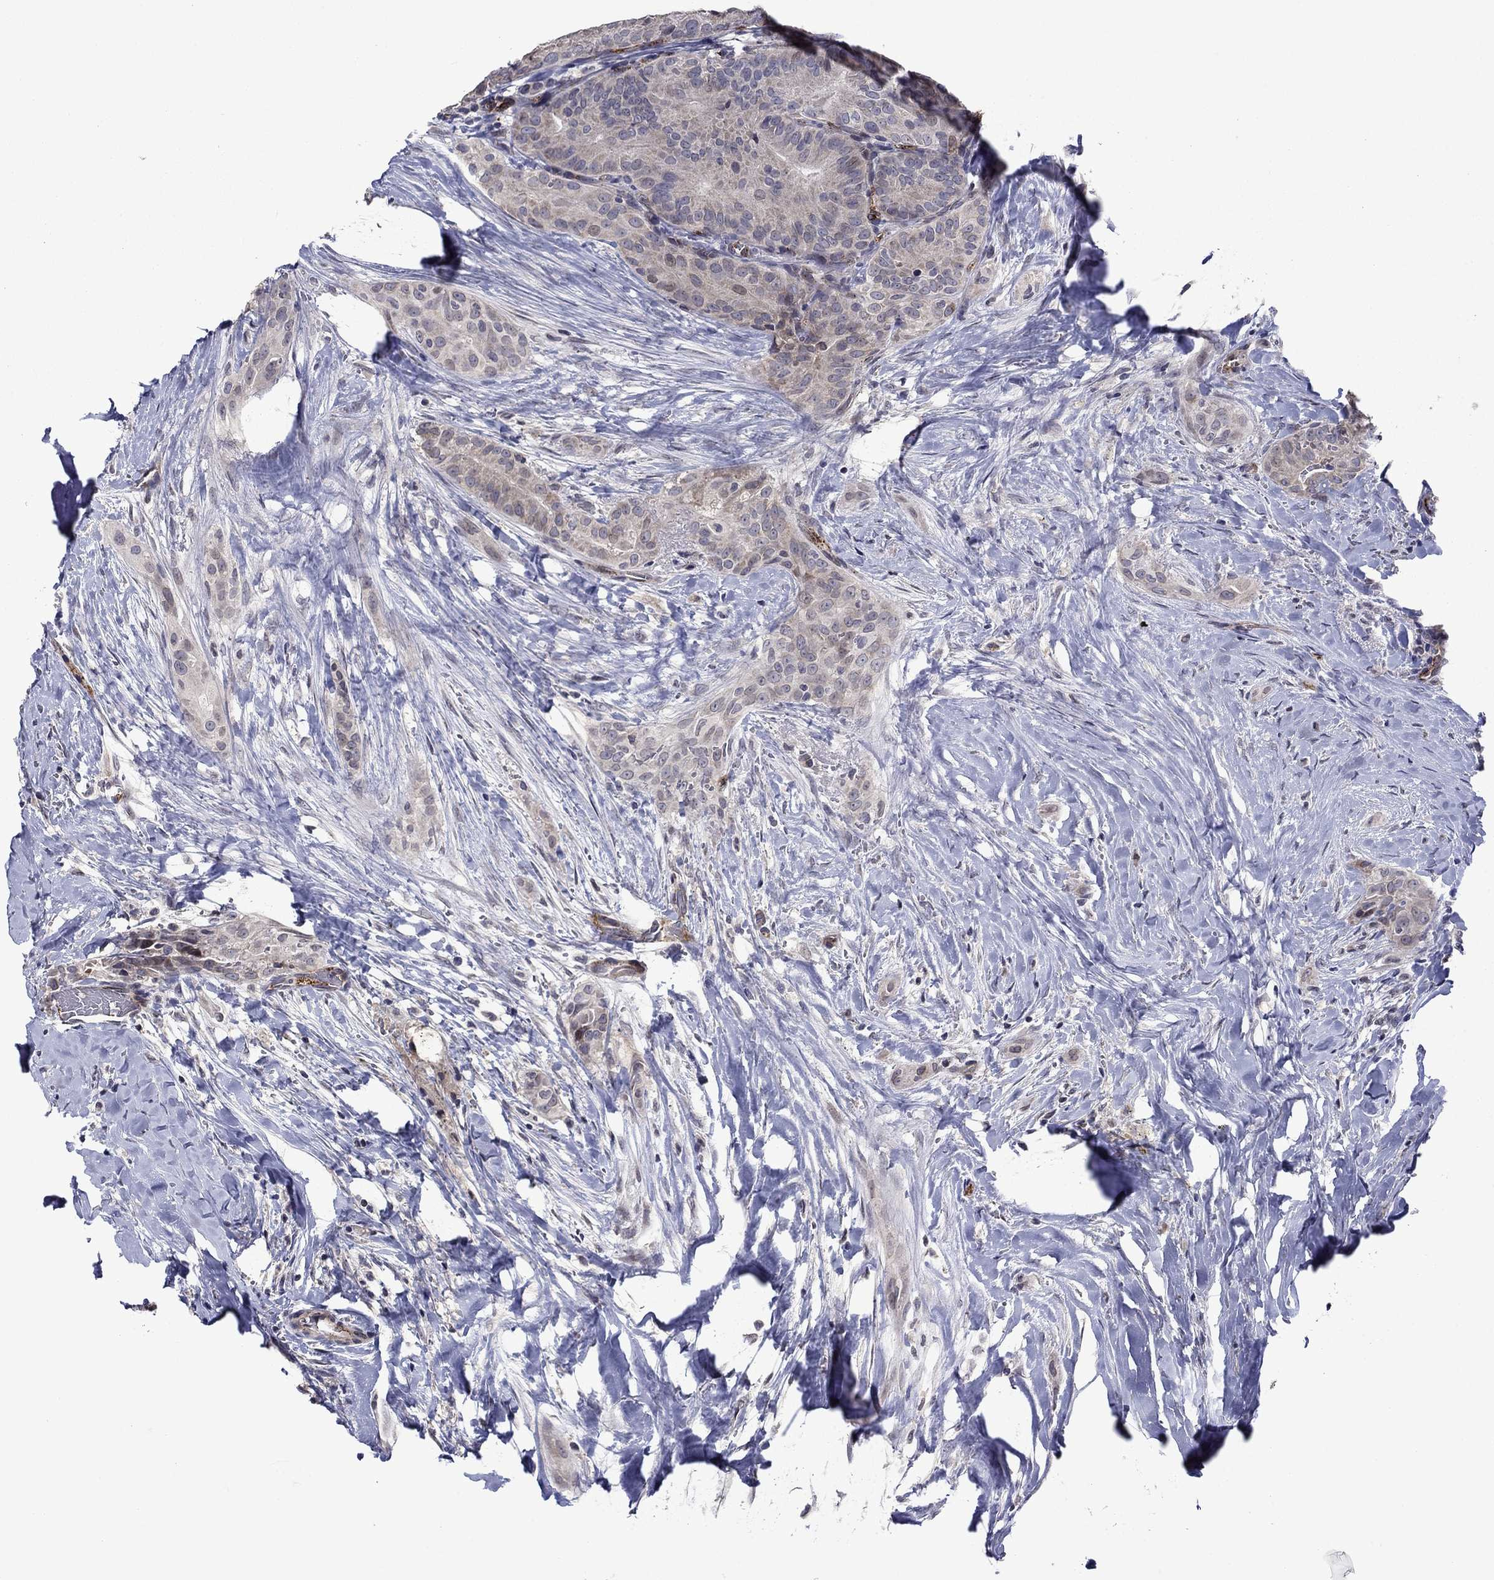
{"staining": {"intensity": "negative", "quantity": "none", "location": "none"}, "tissue": "thyroid cancer", "cell_type": "Tumor cells", "image_type": "cancer", "snomed": [{"axis": "morphology", "description": "Papillary adenocarcinoma, NOS"}, {"axis": "topography", "description": "Thyroid gland"}], "caption": "This histopathology image is of thyroid cancer (papillary adenocarcinoma) stained with immunohistochemistry (IHC) to label a protein in brown with the nuclei are counter-stained blue. There is no staining in tumor cells.", "gene": "SLITRK1", "patient": {"sex": "male", "age": 61}}